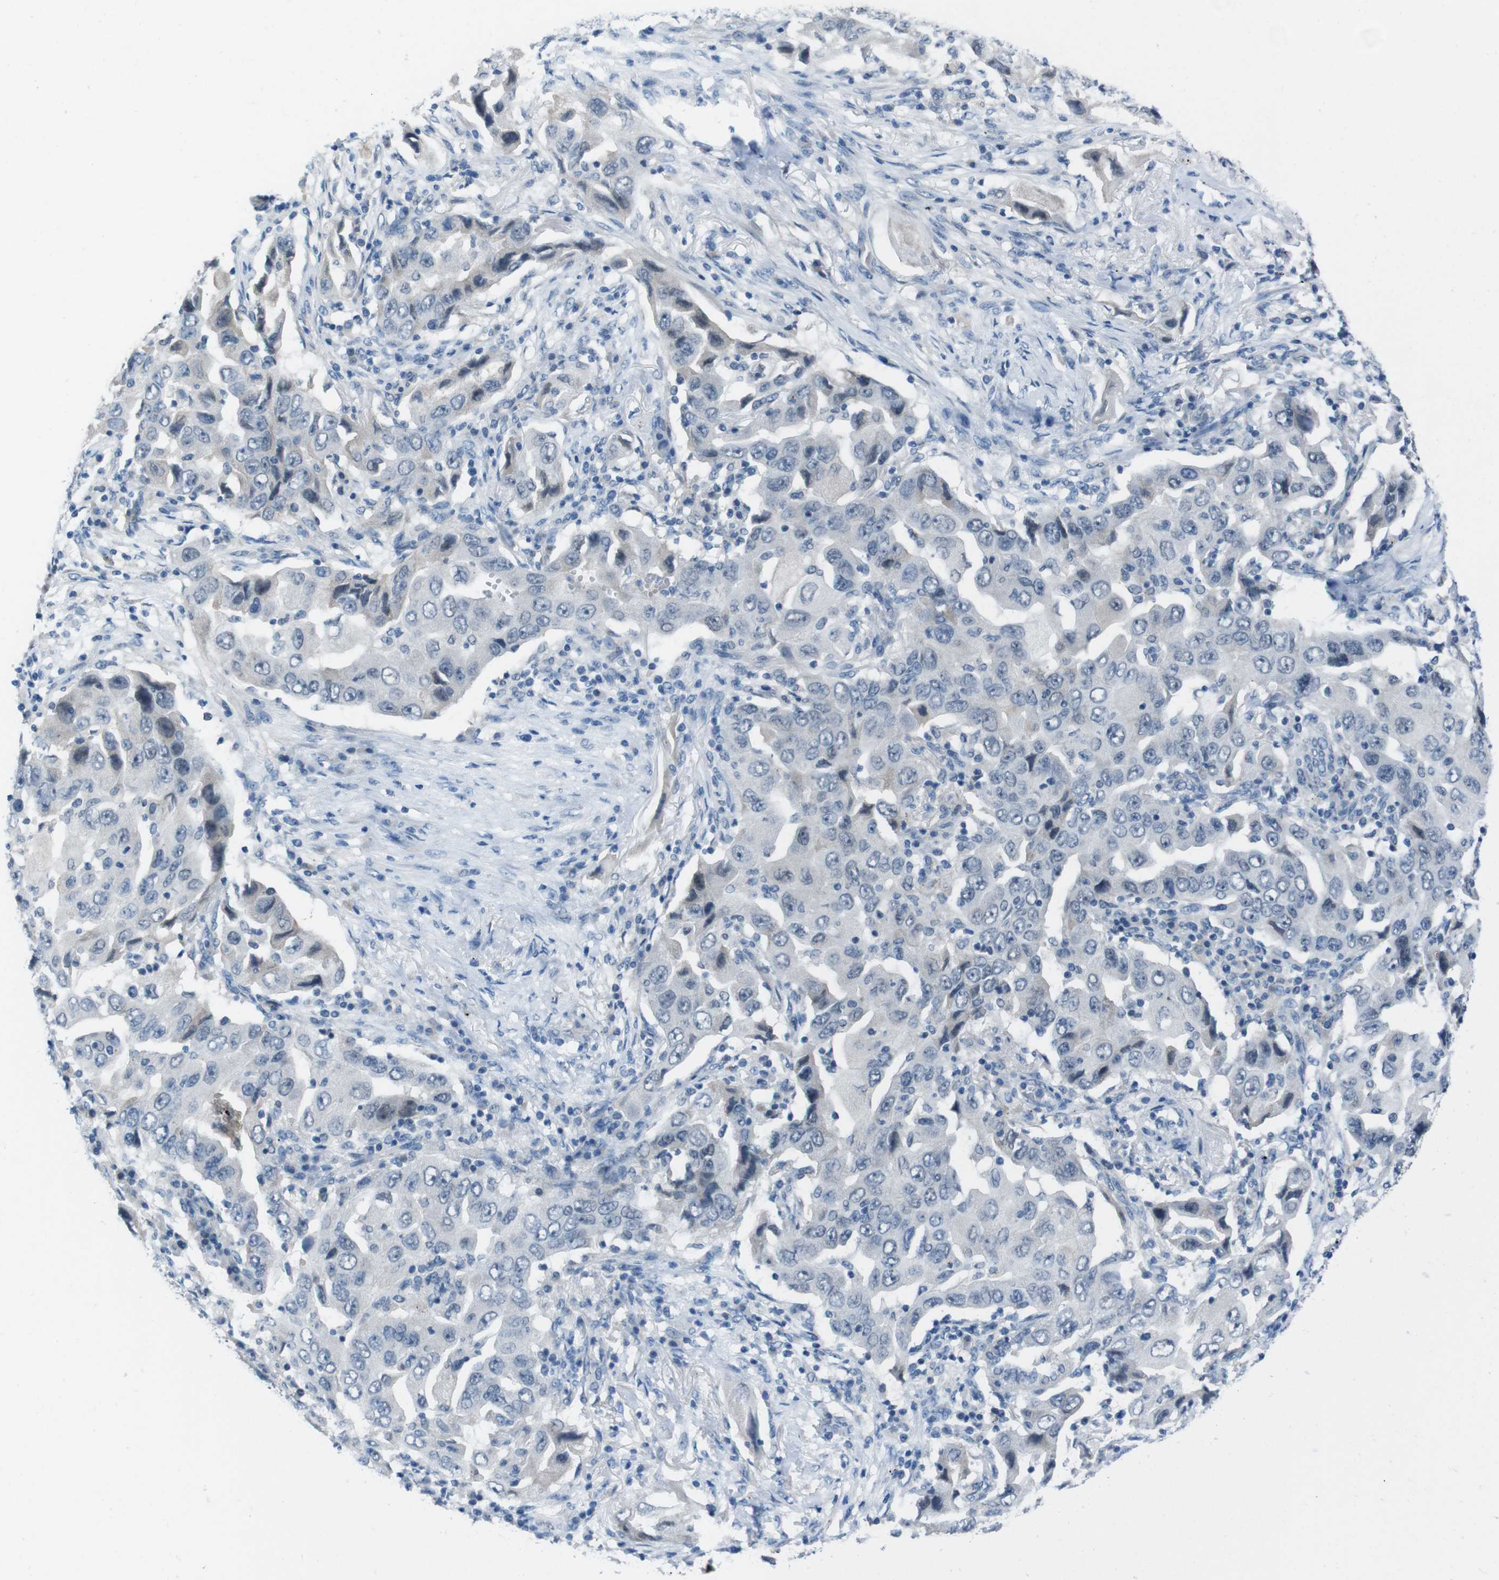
{"staining": {"intensity": "negative", "quantity": "none", "location": "none"}, "tissue": "lung cancer", "cell_type": "Tumor cells", "image_type": "cancer", "snomed": [{"axis": "morphology", "description": "Adenocarcinoma, NOS"}, {"axis": "topography", "description": "Lung"}], "caption": "Tumor cells show no significant protein staining in lung cancer (adenocarcinoma).", "gene": "CDHR2", "patient": {"sex": "female", "age": 65}}